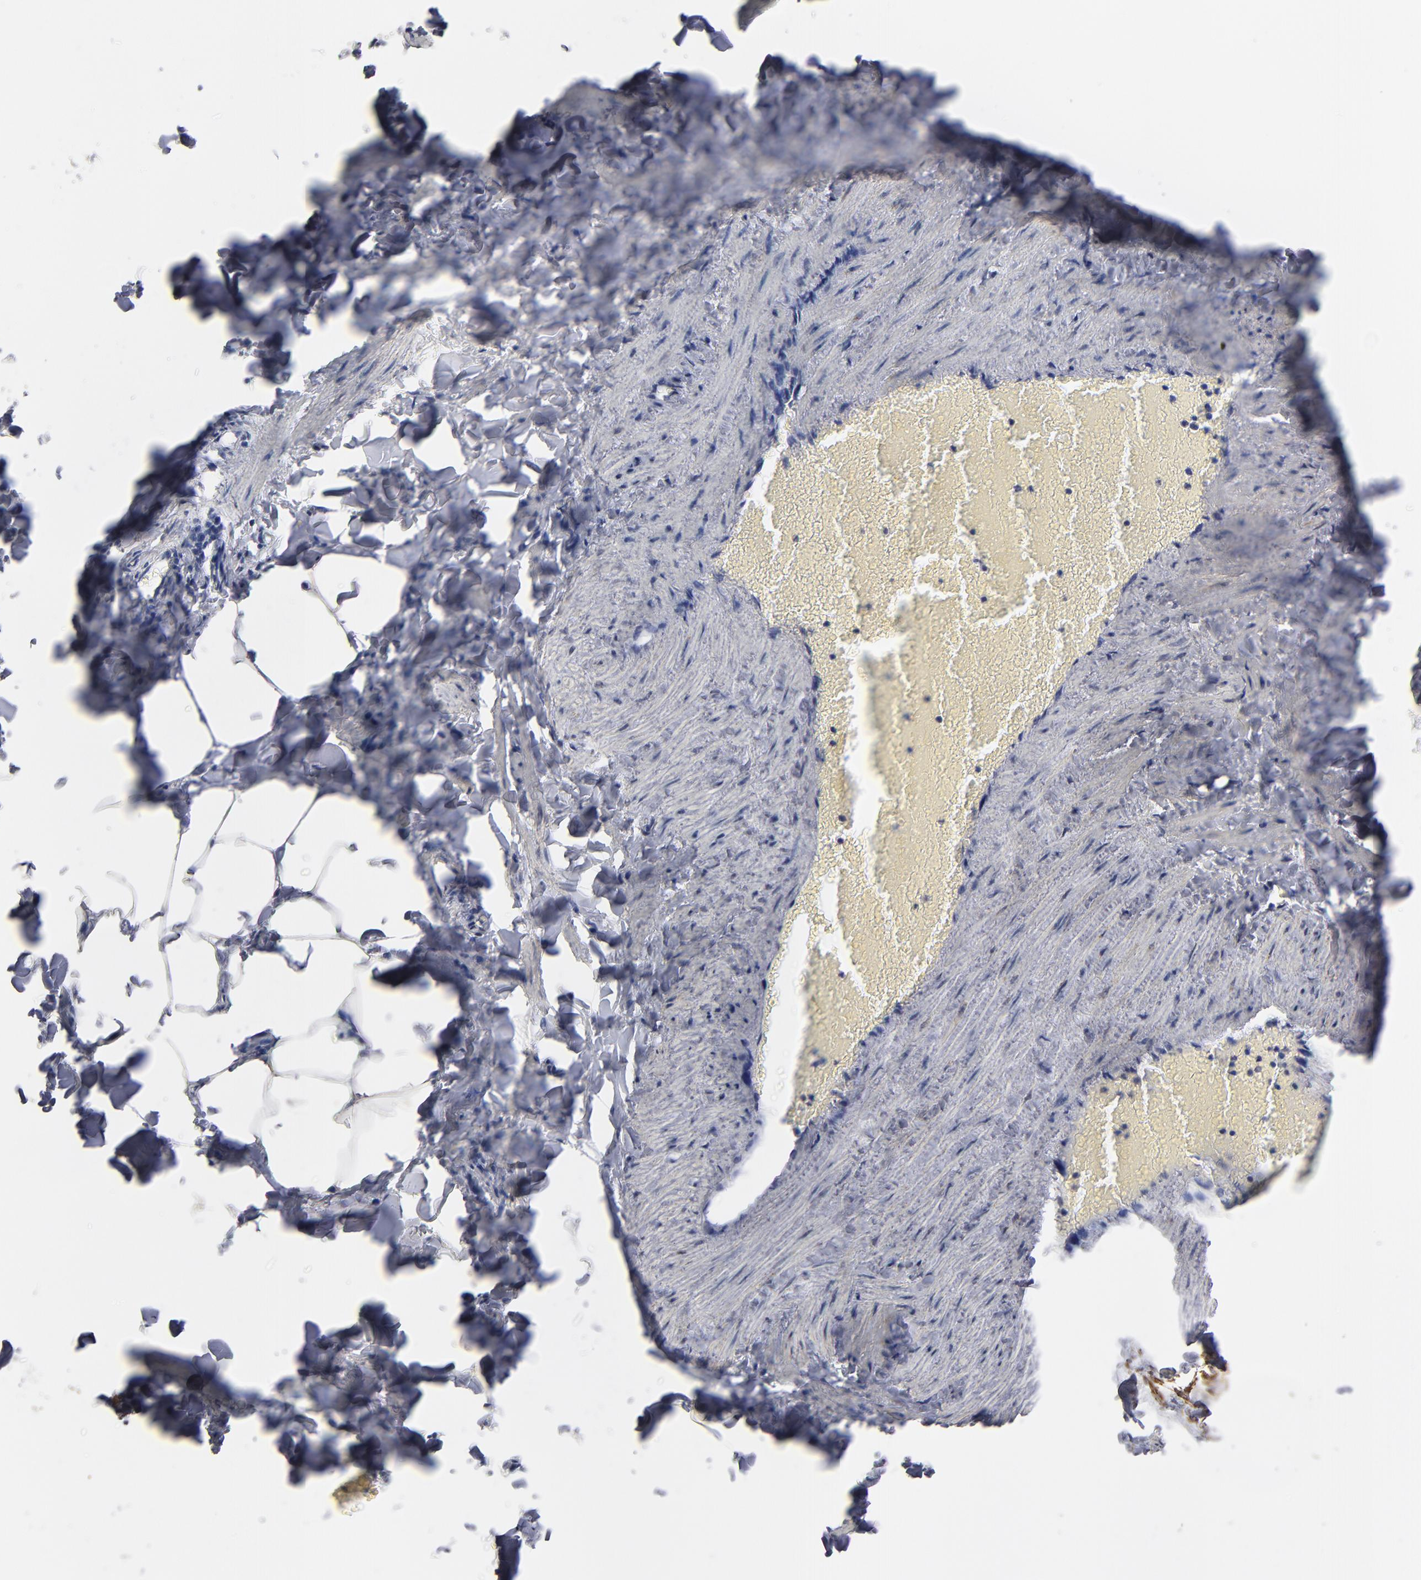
{"staining": {"intensity": "weak", "quantity": "25%-75%", "location": "cytoplasmic/membranous"}, "tissue": "adipose tissue", "cell_type": "Adipocytes", "image_type": "normal", "snomed": [{"axis": "morphology", "description": "Normal tissue, NOS"}, {"axis": "topography", "description": "Vascular tissue"}], "caption": "IHC micrograph of benign adipose tissue: human adipose tissue stained using immunohistochemistry demonstrates low levels of weak protein expression localized specifically in the cytoplasmic/membranous of adipocytes, appearing as a cytoplasmic/membranous brown color.", "gene": "MIPOL1", "patient": {"sex": "male", "age": 41}}